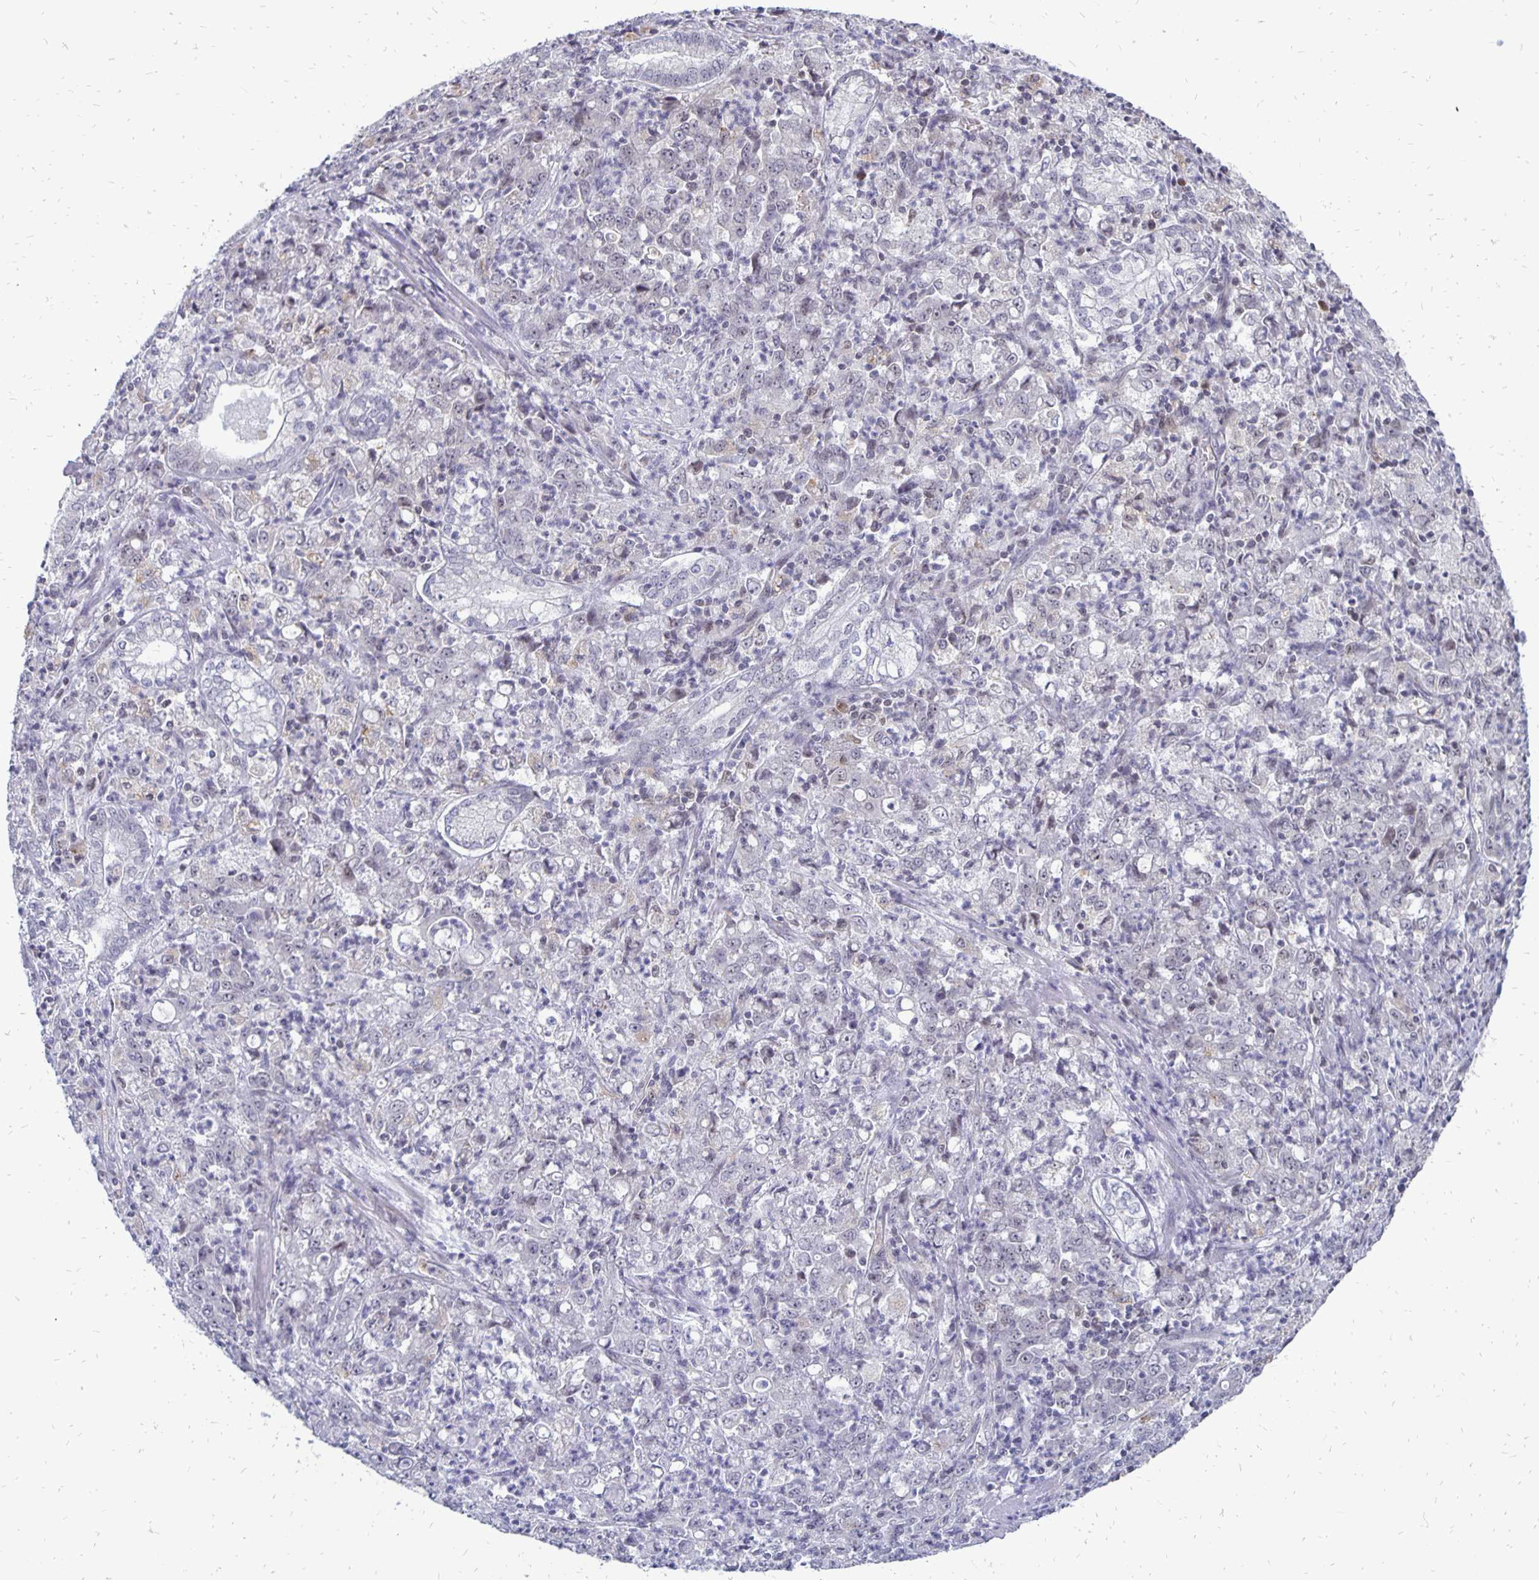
{"staining": {"intensity": "negative", "quantity": "none", "location": "none"}, "tissue": "stomach cancer", "cell_type": "Tumor cells", "image_type": "cancer", "snomed": [{"axis": "morphology", "description": "Adenocarcinoma, NOS"}, {"axis": "topography", "description": "Stomach, lower"}], "caption": "Tumor cells are negative for brown protein staining in stomach cancer. The staining was performed using DAB (3,3'-diaminobenzidine) to visualize the protein expression in brown, while the nuclei were stained in blue with hematoxylin (Magnification: 20x).", "gene": "DCK", "patient": {"sex": "female", "age": 71}}